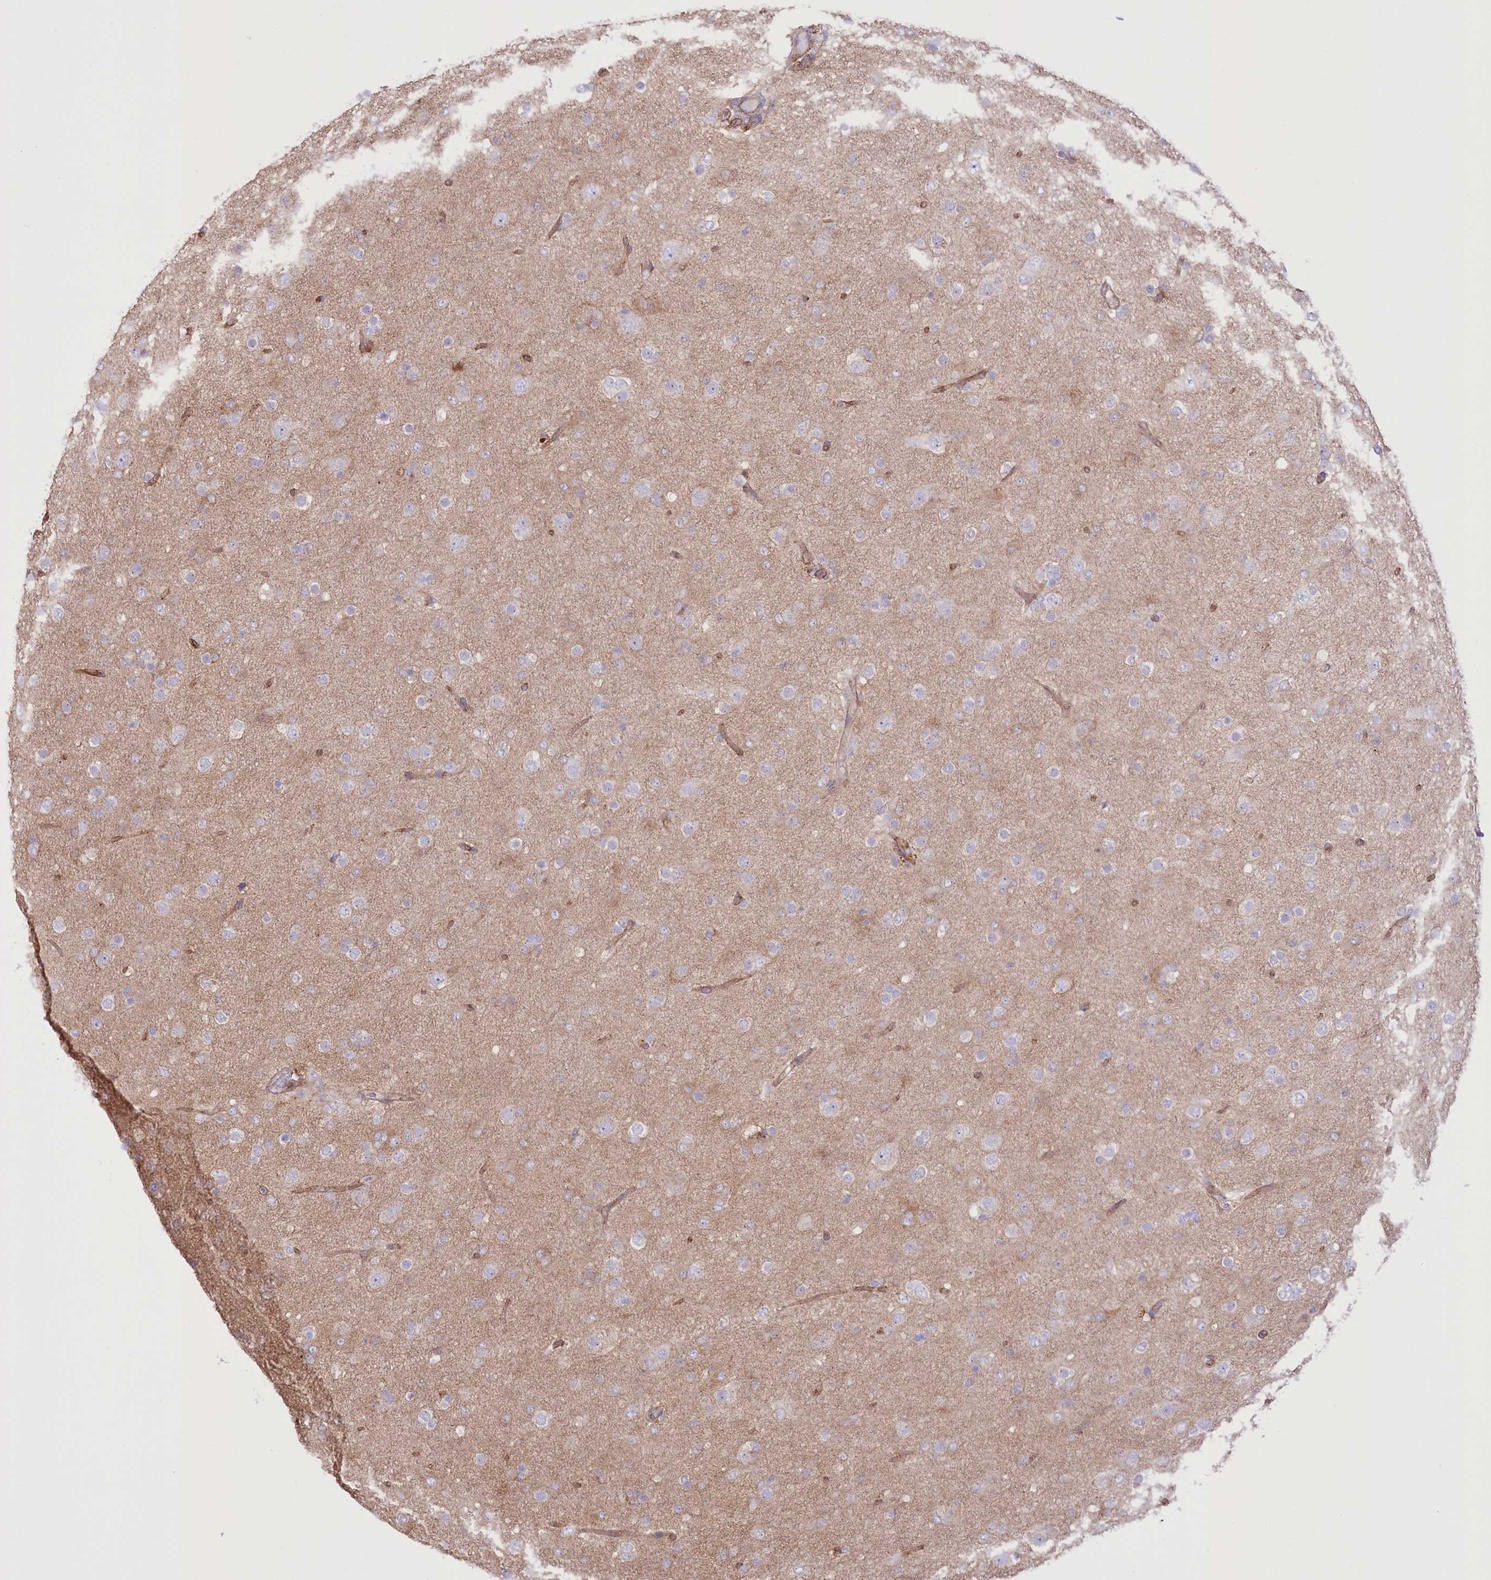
{"staining": {"intensity": "negative", "quantity": "none", "location": "none"}, "tissue": "glioma", "cell_type": "Tumor cells", "image_type": "cancer", "snomed": [{"axis": "morphology", "description": "Glioma, malignant, Low grade"}, {"axis": "topography", "description": "Brain"}], "caption": "Tumor cells show no significant positivity in glioma. The staining is performed using DAB (3,3'-diaminobenzidine) brown chromogen with nuclei counter-stained in using hematoxylin.", "gene": "FAM216A", "patient": {"sex": "male", "age": 65}}